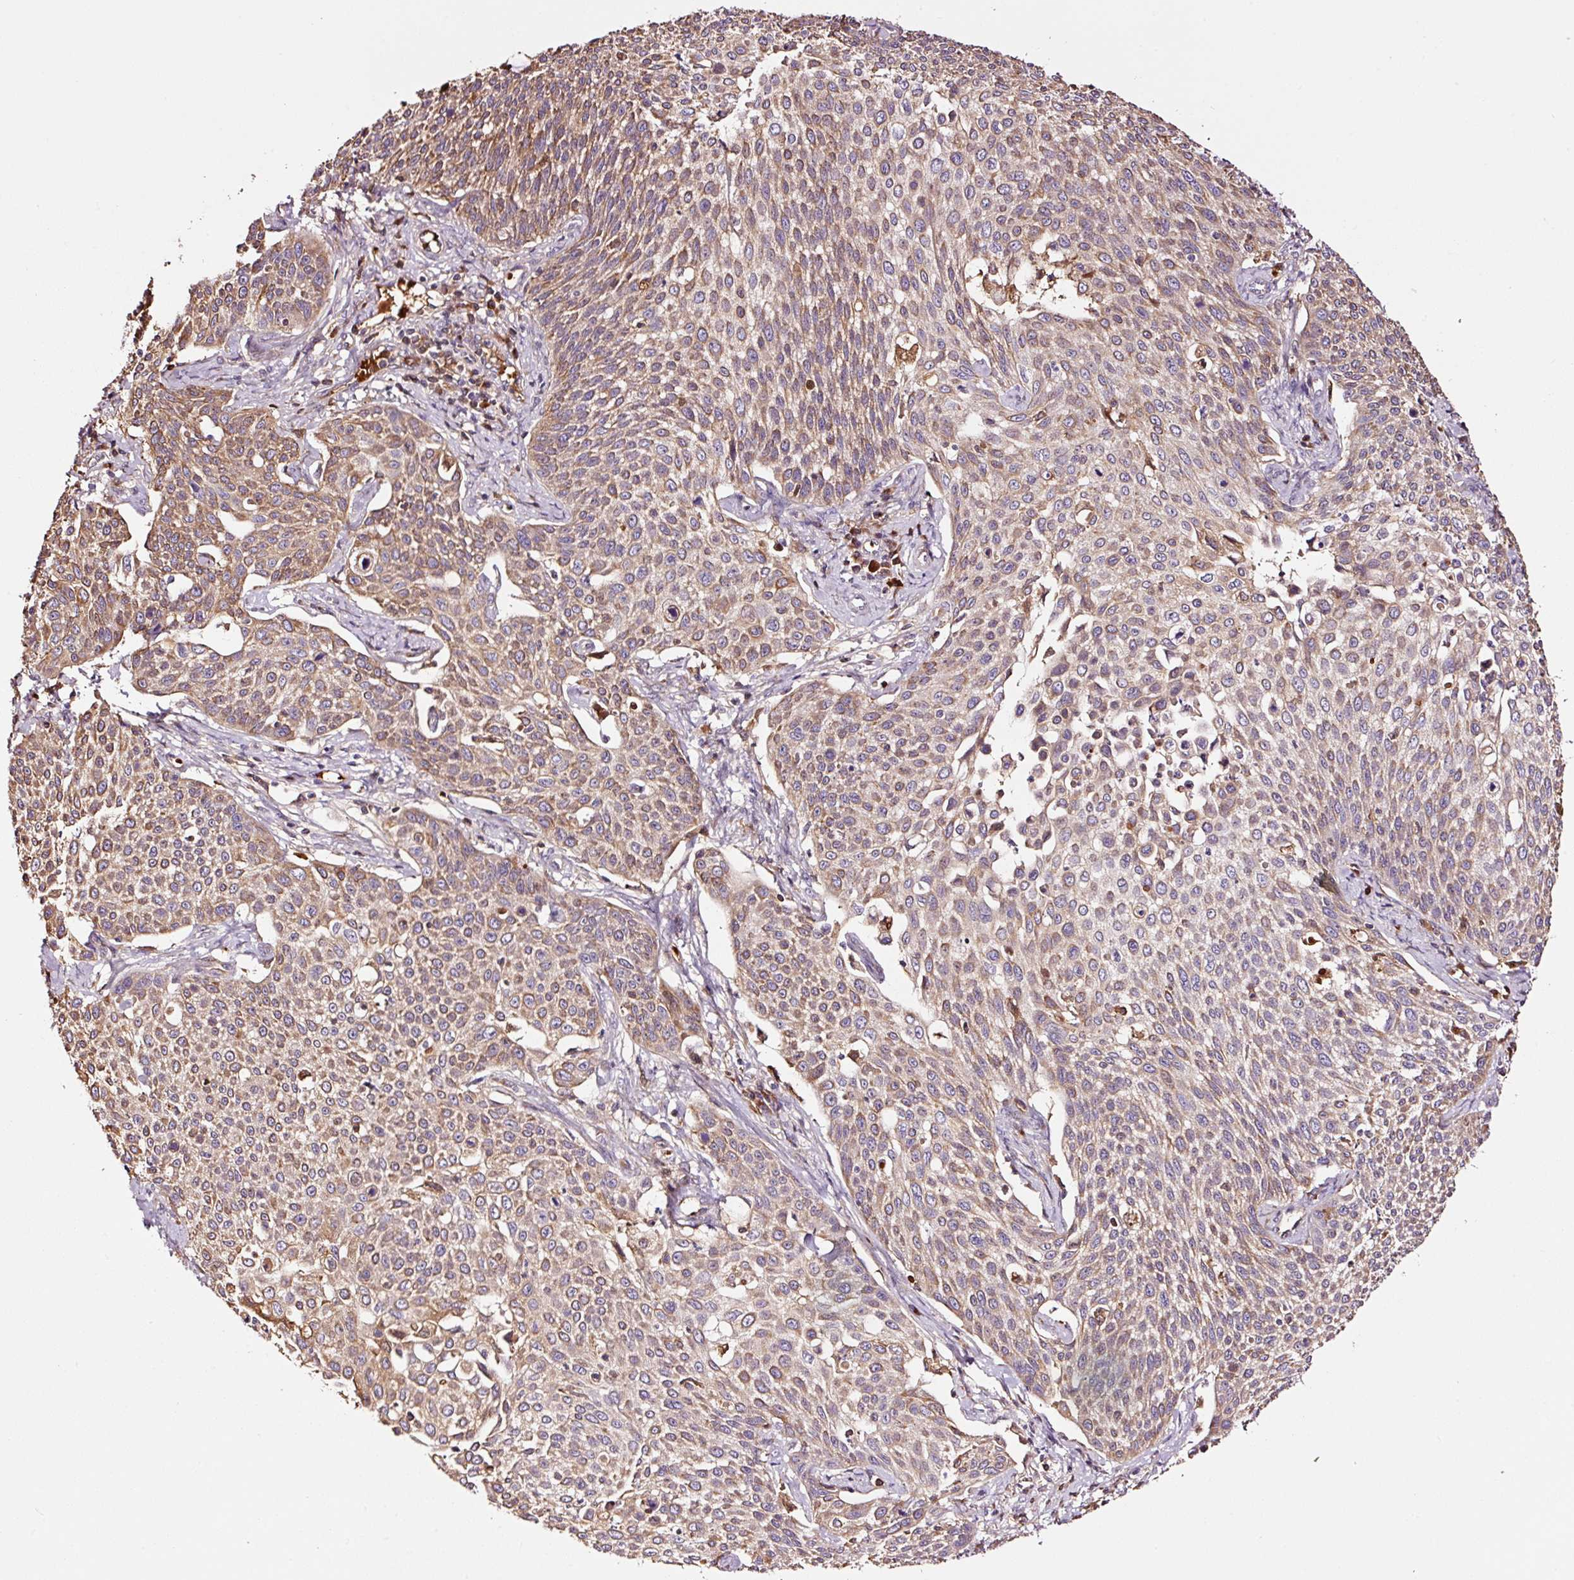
{"staining": {"intensity": "moderate", "quantity": ">75%", "location": "cytoplasmic/membranous"}, "tissue": "cervical cancer", "cell_type": "Tumor cells", "image_type": "cancer", "snomed": [{"axis": "morphology", "description": "Squamous cell carcinoma, NOS"}, {"axis": "topography", "description": "Cervix"}], "caption": "Moderate cytoplasmic/membranous positivity for a protein is appreciated in approximately >75% of tumor cells of cervical cancer (squamous cell carcinoma) using immunohistochemistry.", "gene": "PGLYRP2", "patient": {"sex": "female", "age": 34}}